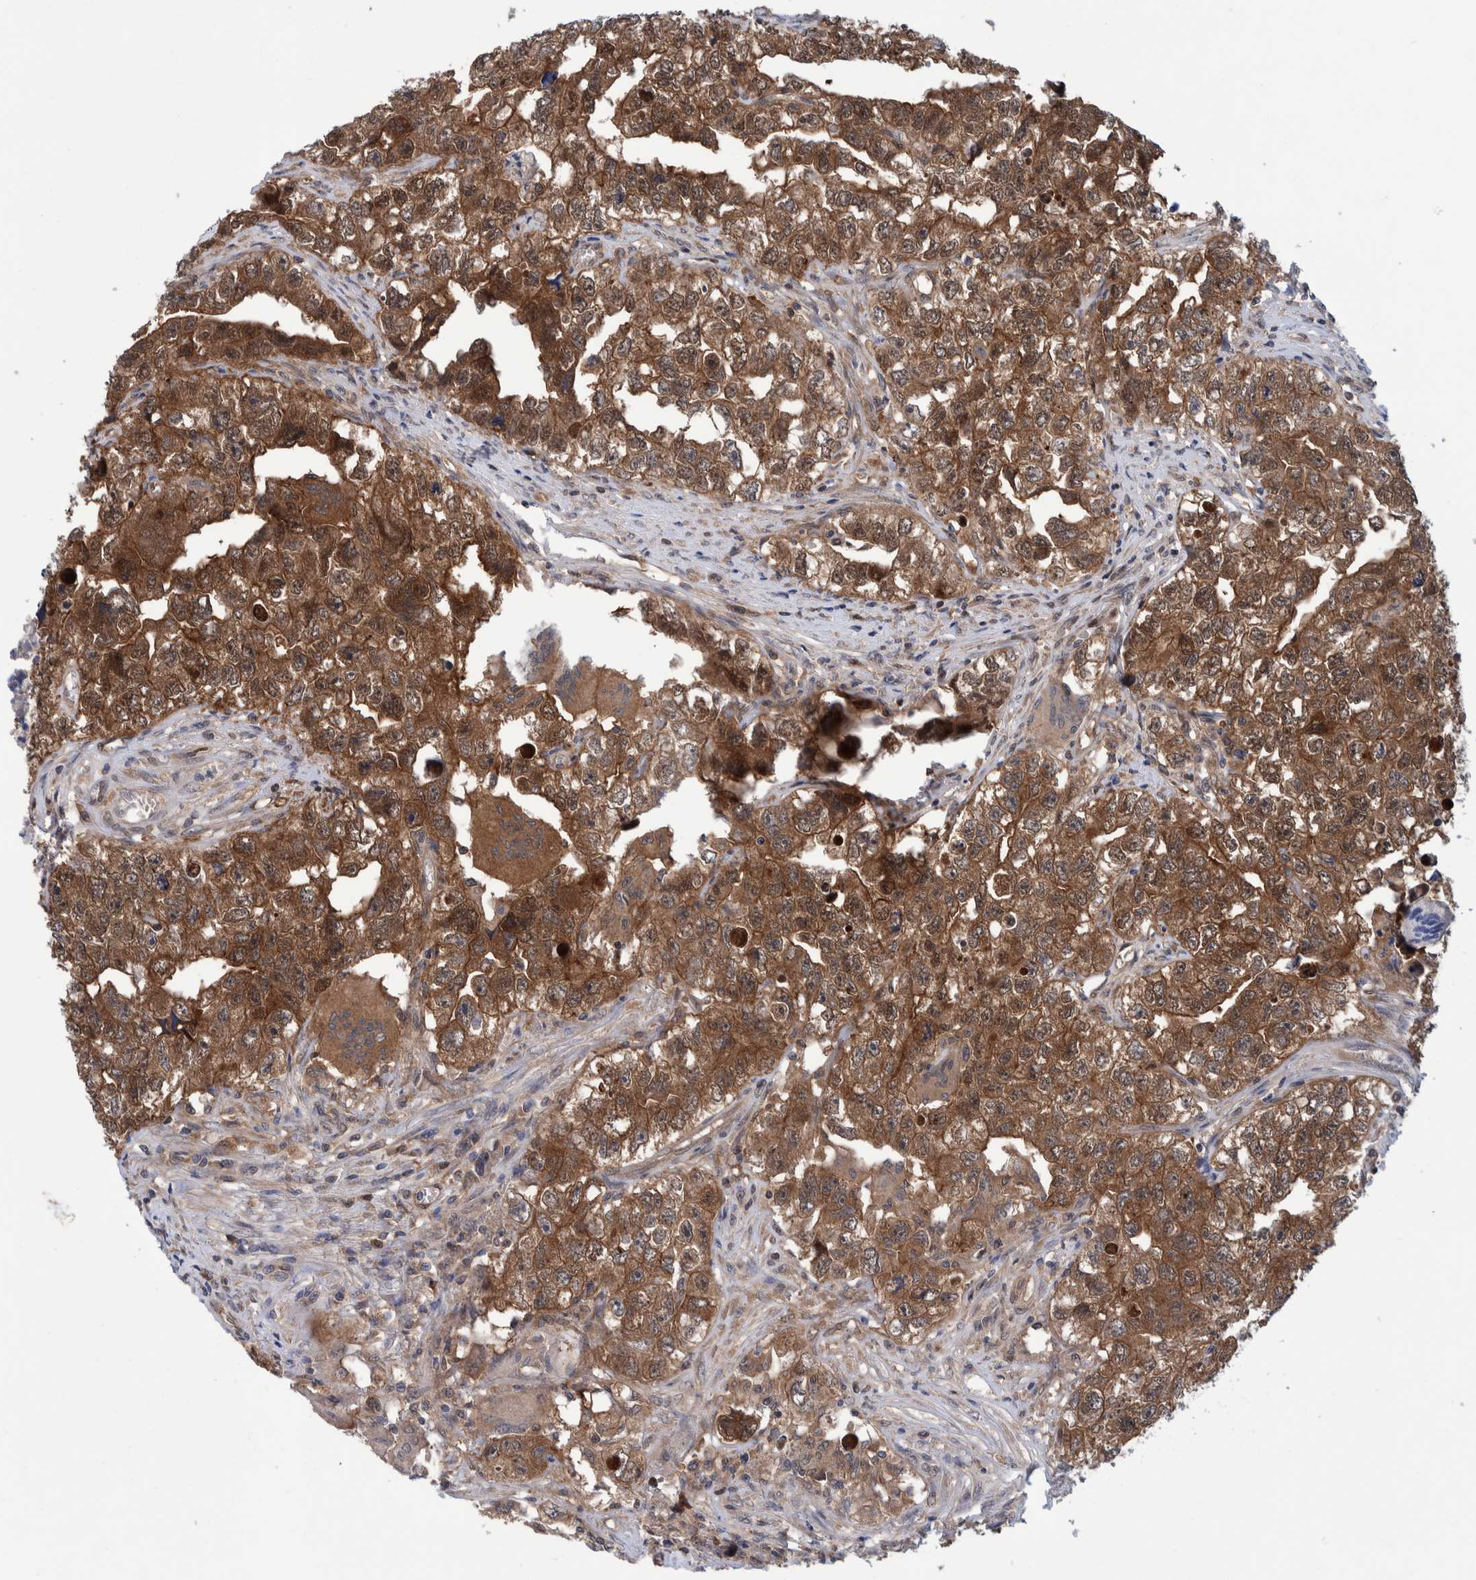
{"staining": {"intensity": "strong", "quantity": ">75%", "location": "cytoplasmic/membranous"}, "tissue": "testis cancer", "cell_type": "Tumor cells", "image_type": "cancer", "snomed": [{"axis": "morphology", "description": "Seminoma, NOS"}, {"axis": "morphology", "description": "Carcinoma, Embryonal, NOS"}, {"axis": "topography", "description": "Testis"}], "caption": "Protein expression analysis of human testis seminoma reveals strong cytoplasmic/membranous staining in approximately >75% of tumor cells.", "gene": "PFAS", "patient": {"sex": "male", "age": 43}}